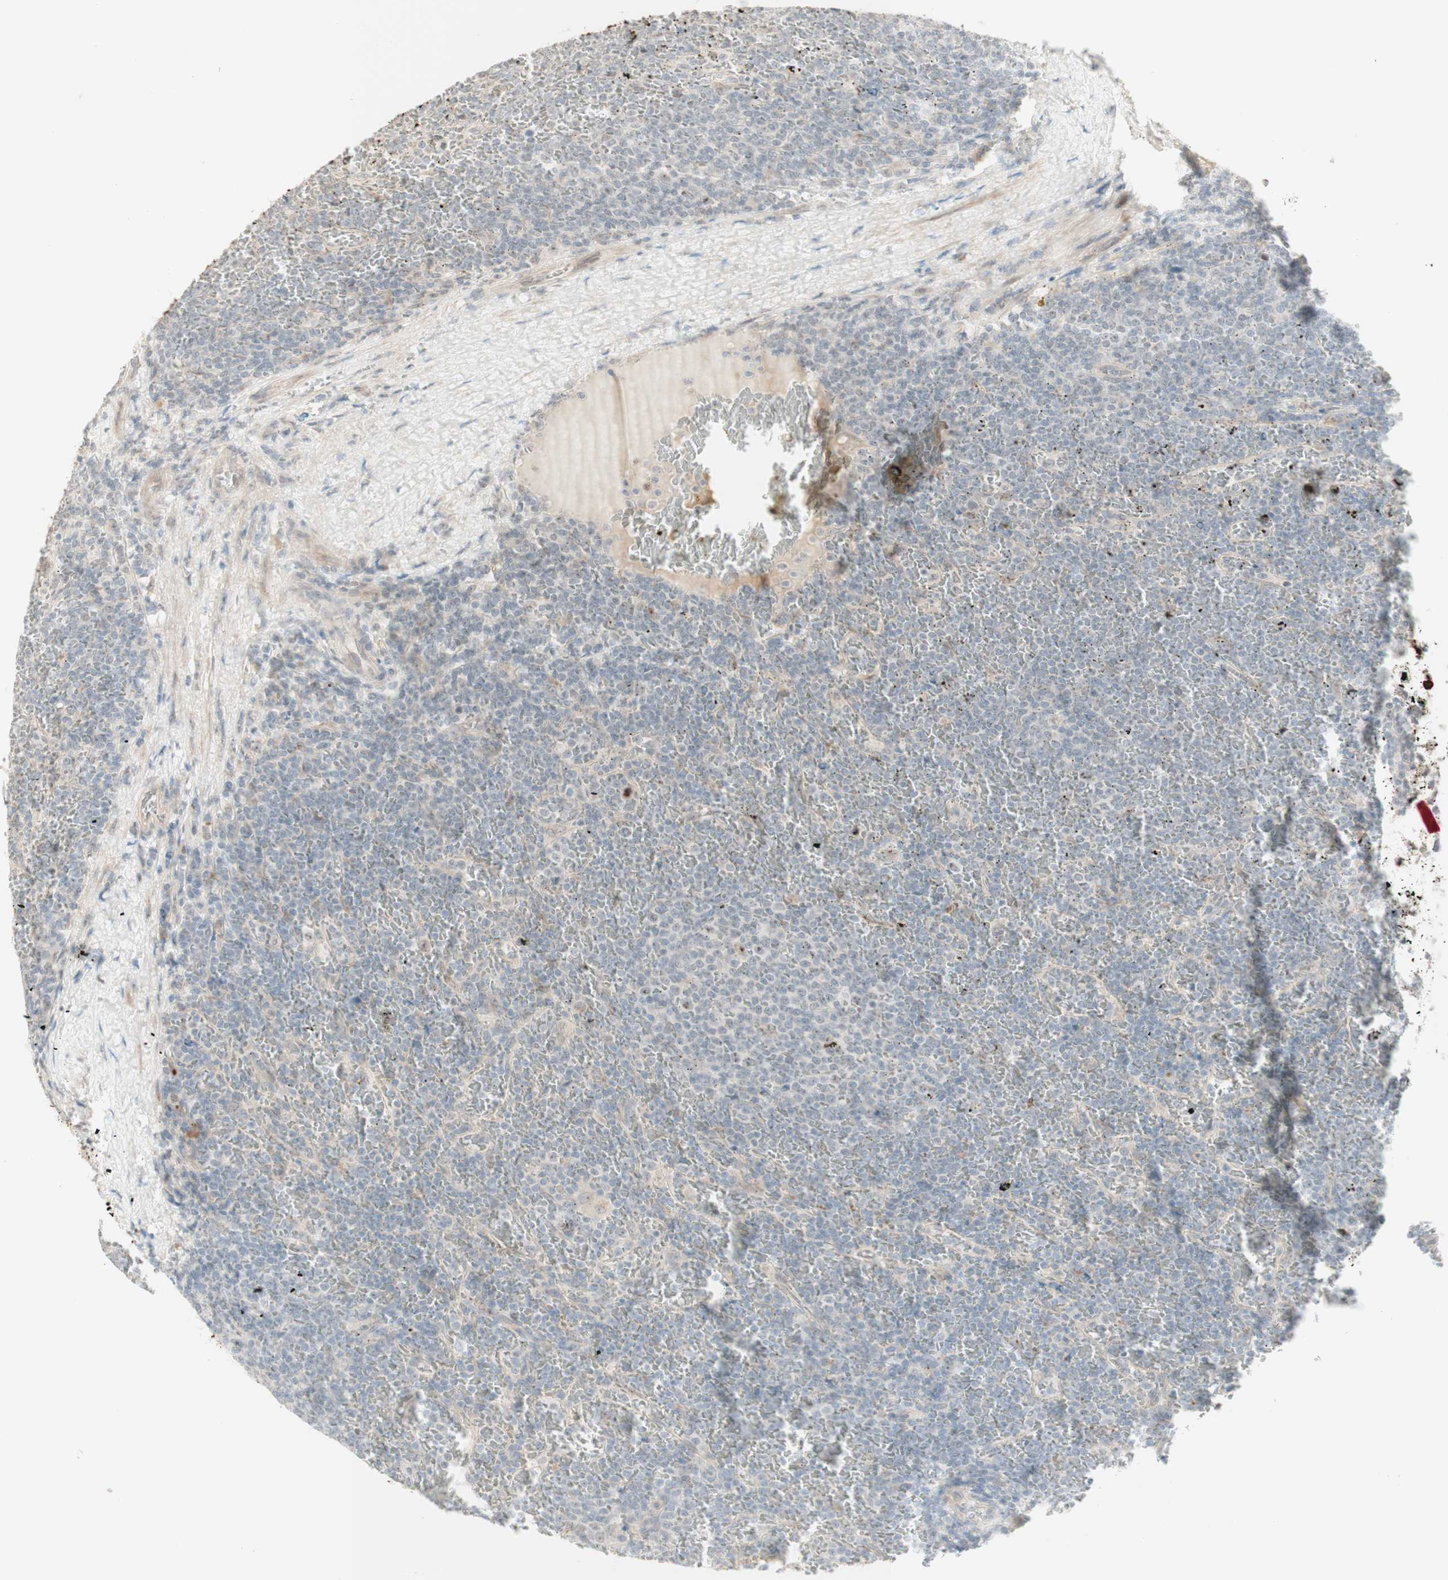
{"staining": {"intensity": "negative", "quantity": "none", "location": "none"}, "tissue": "lymphoma", "cell_type": "Tumor cells", "image_type": "cancer", "snomed": [{"axis": "morphology", "description": "Malignant lymphoma, non-Hodgkin's type, Low grade"}, {"axis": "topography", "description": "Spleen"}], "caption": "Tumor cells show no significant protein positivity in malignant lymphoma, non-Hodgkin's type (low-grade).", "gene": "PLCD4", "patient": {"sex": "female", "age": 77}}